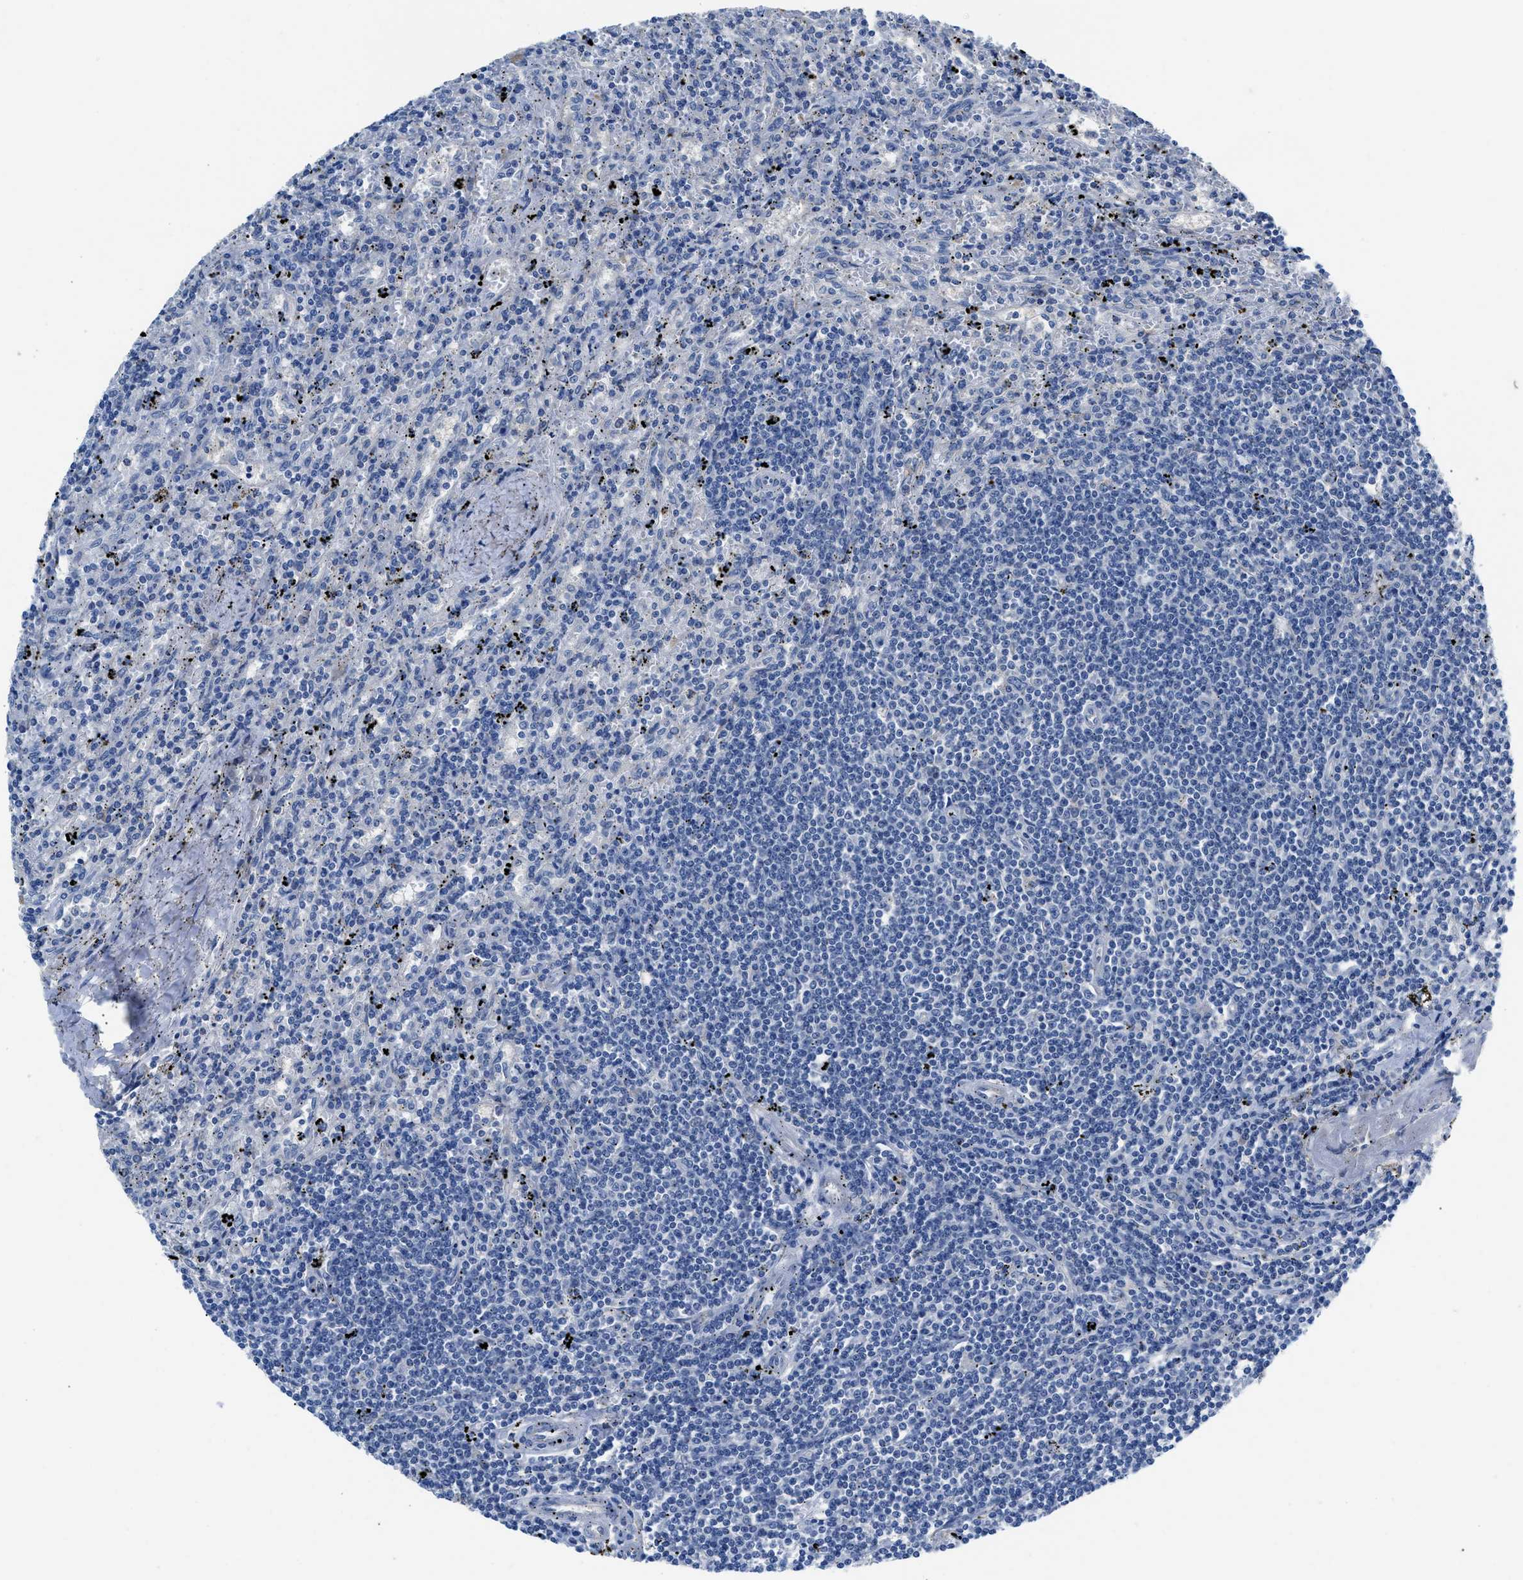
{"staining": {"intensity": "negative", "quantity": "none", "location": "none"}, "tissue": "lymphoma", "cell_type": "Tumor cells", "image_type": "cancer", "snomed": [{"axis": "morphology", "description": "Malignant lymphoma, non-Hodgkin's type, Low grade"}, {"axis": "topography", "description": "Spleen"}], "caption": "This is an IHC histopathology image of lymphoma. There is no expression in tumor cells.", "gene": "SLC10A6", "patient": {"sex": "male", "age": 76}}